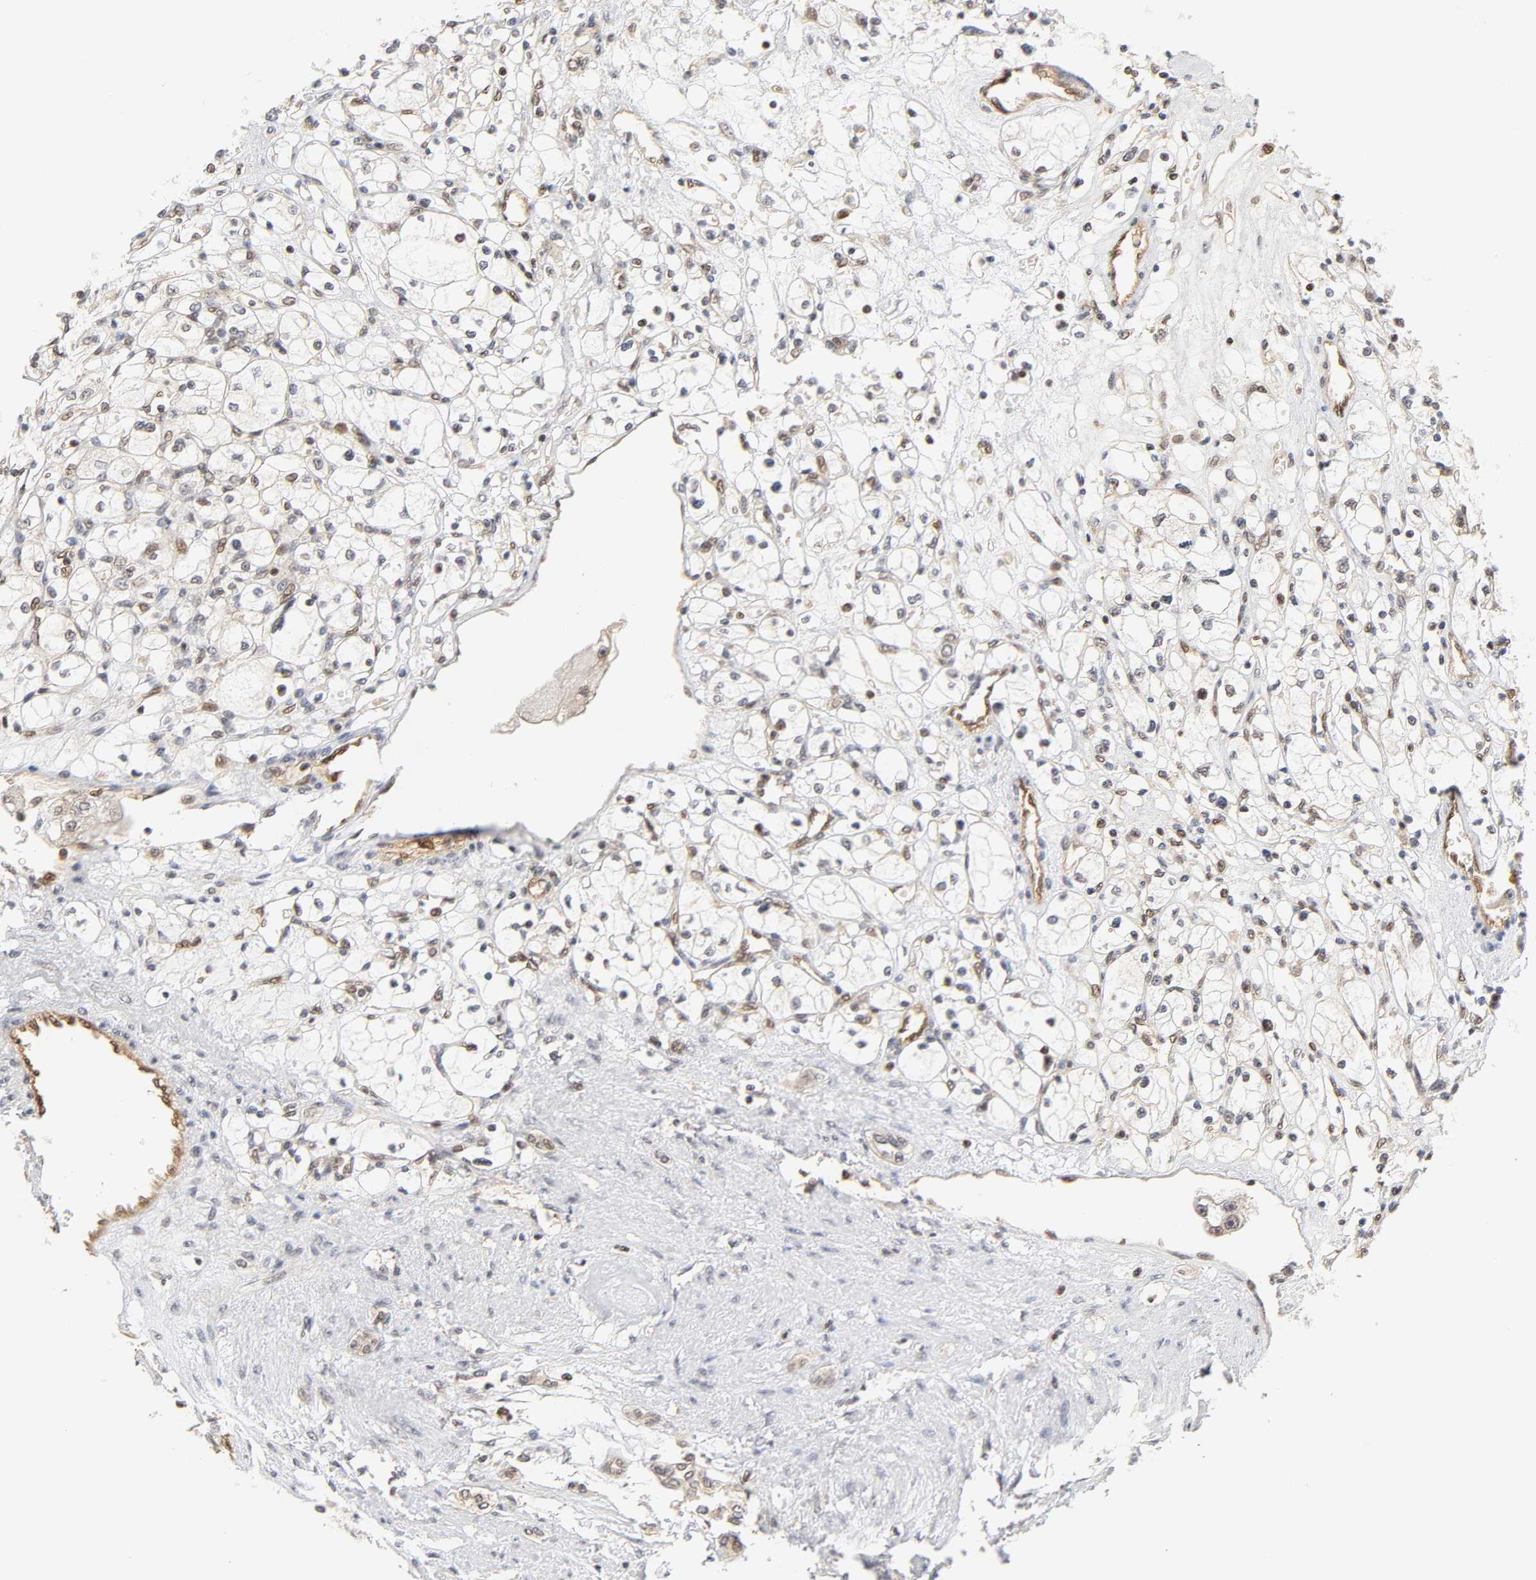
{"staining": {"intensity": "weak", "quantity": "25%-75%", "location": "nuclear"}, "tissue": "renal cancer", "cell_type": "Tumor cells", "image_type": "cancer", "snomed": [{"axis": "morphology", "description": "Adenocarcinoma, NOS"}, {"axis": "topography", "description": "Kidney"}], "caption": "This image demonstrates immunohistochemistry (IHC) staining of renal cancer, with low weak nuclear expression in approximately 25%-75% of tumor cells.", "gene": "CDC37", "patient": {"sex": "female", "age": 83}}